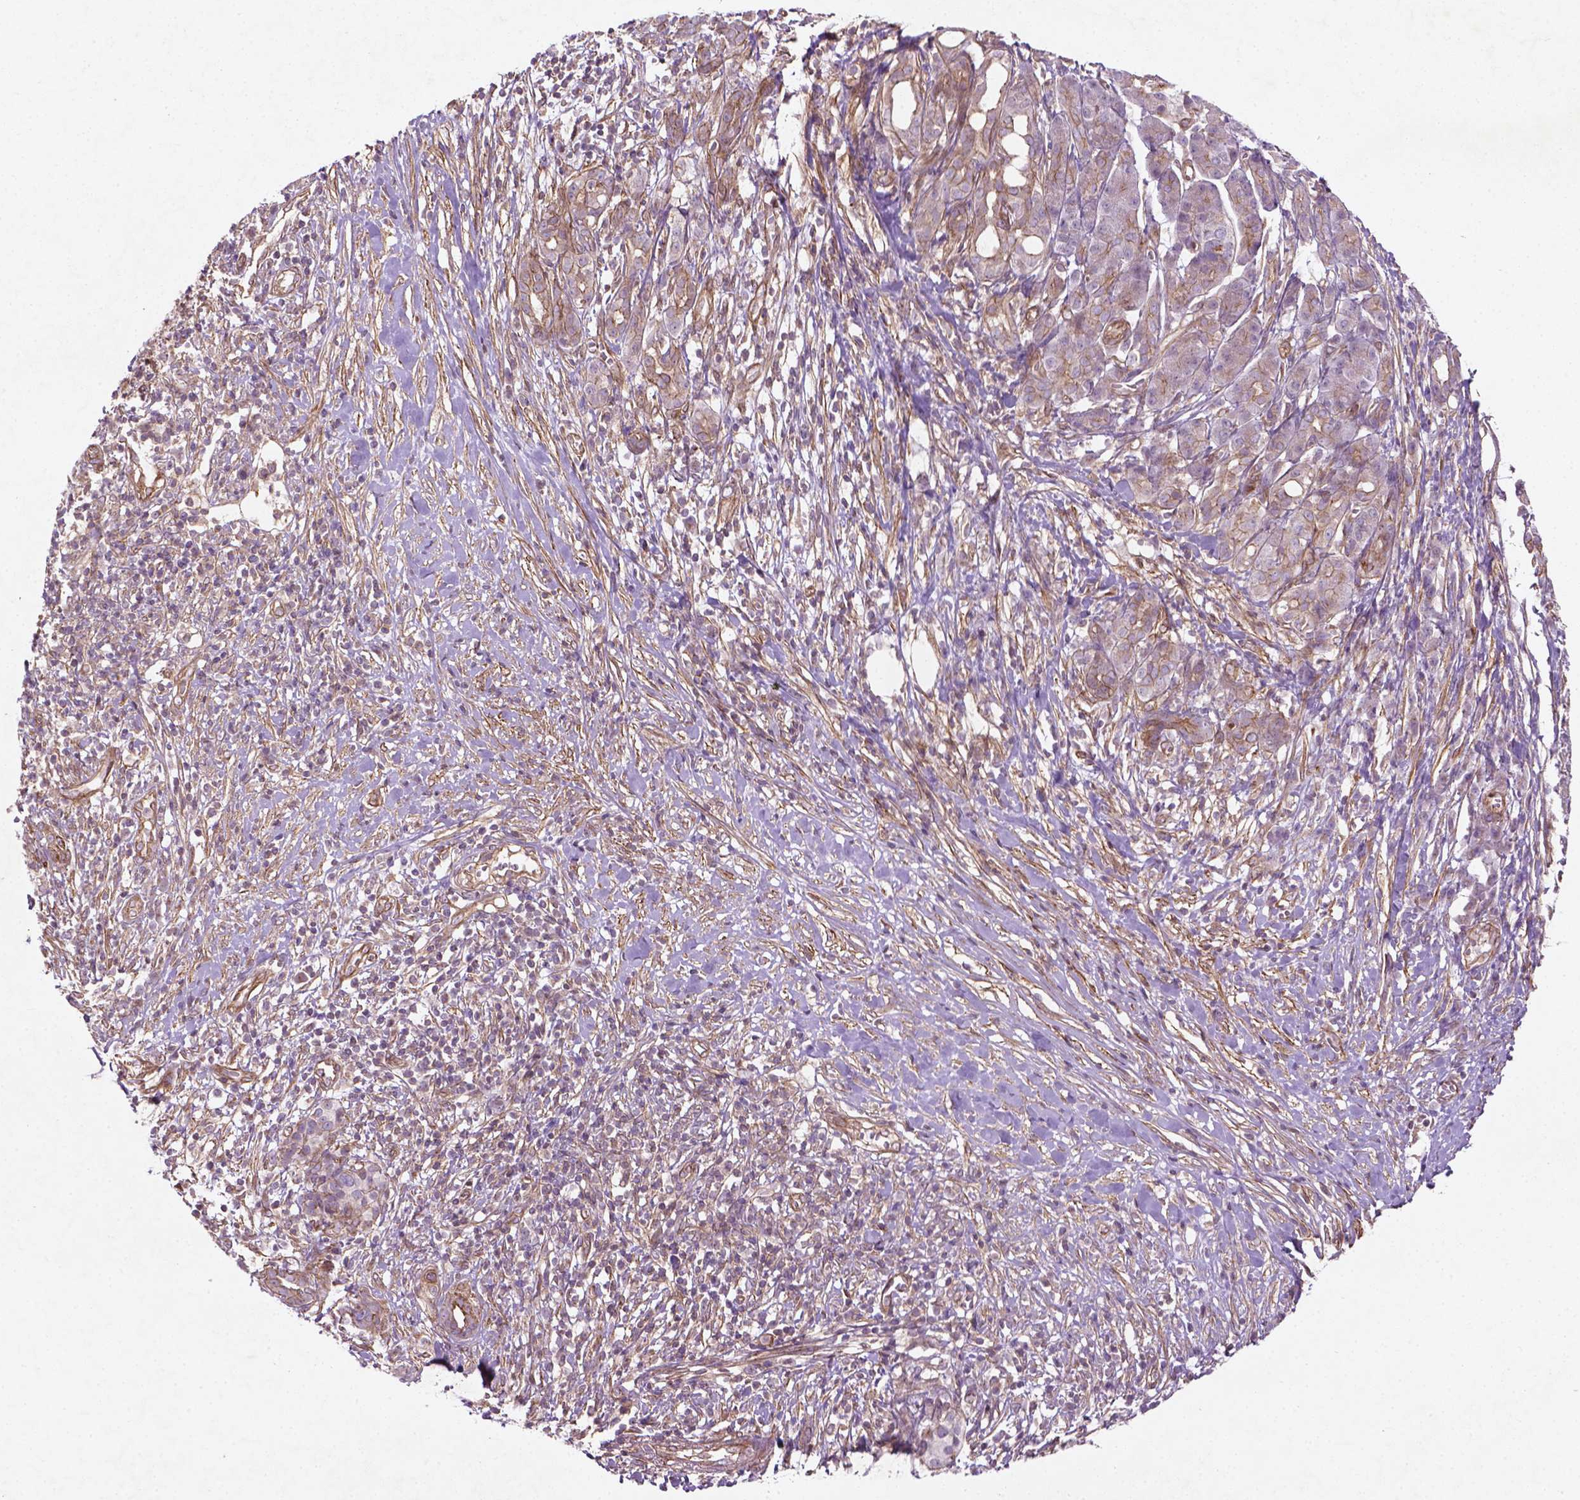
{"staining": {"intensity": "moderate", "quantity": "25%-75%", "location": "cytoplasmic/membranous"}, "tissue": "pancreatic cancer", "cell_type": "Tumor cells", "image_type": "cancer", "snomed": [{"axis": "morphology", "description": "Adenocarcinoma, NOS"}, {"axis": "topography", "description": "Pancreas"}], "caption": "Pancreatic adenocarcinoma stained with a brown dye reveals moderate cytoplasmic/membranous positive positivity in approximately 25%-75% of tumor cells.", "gene": "TCHP", "patient": {"sex": "male", "age": 61}}